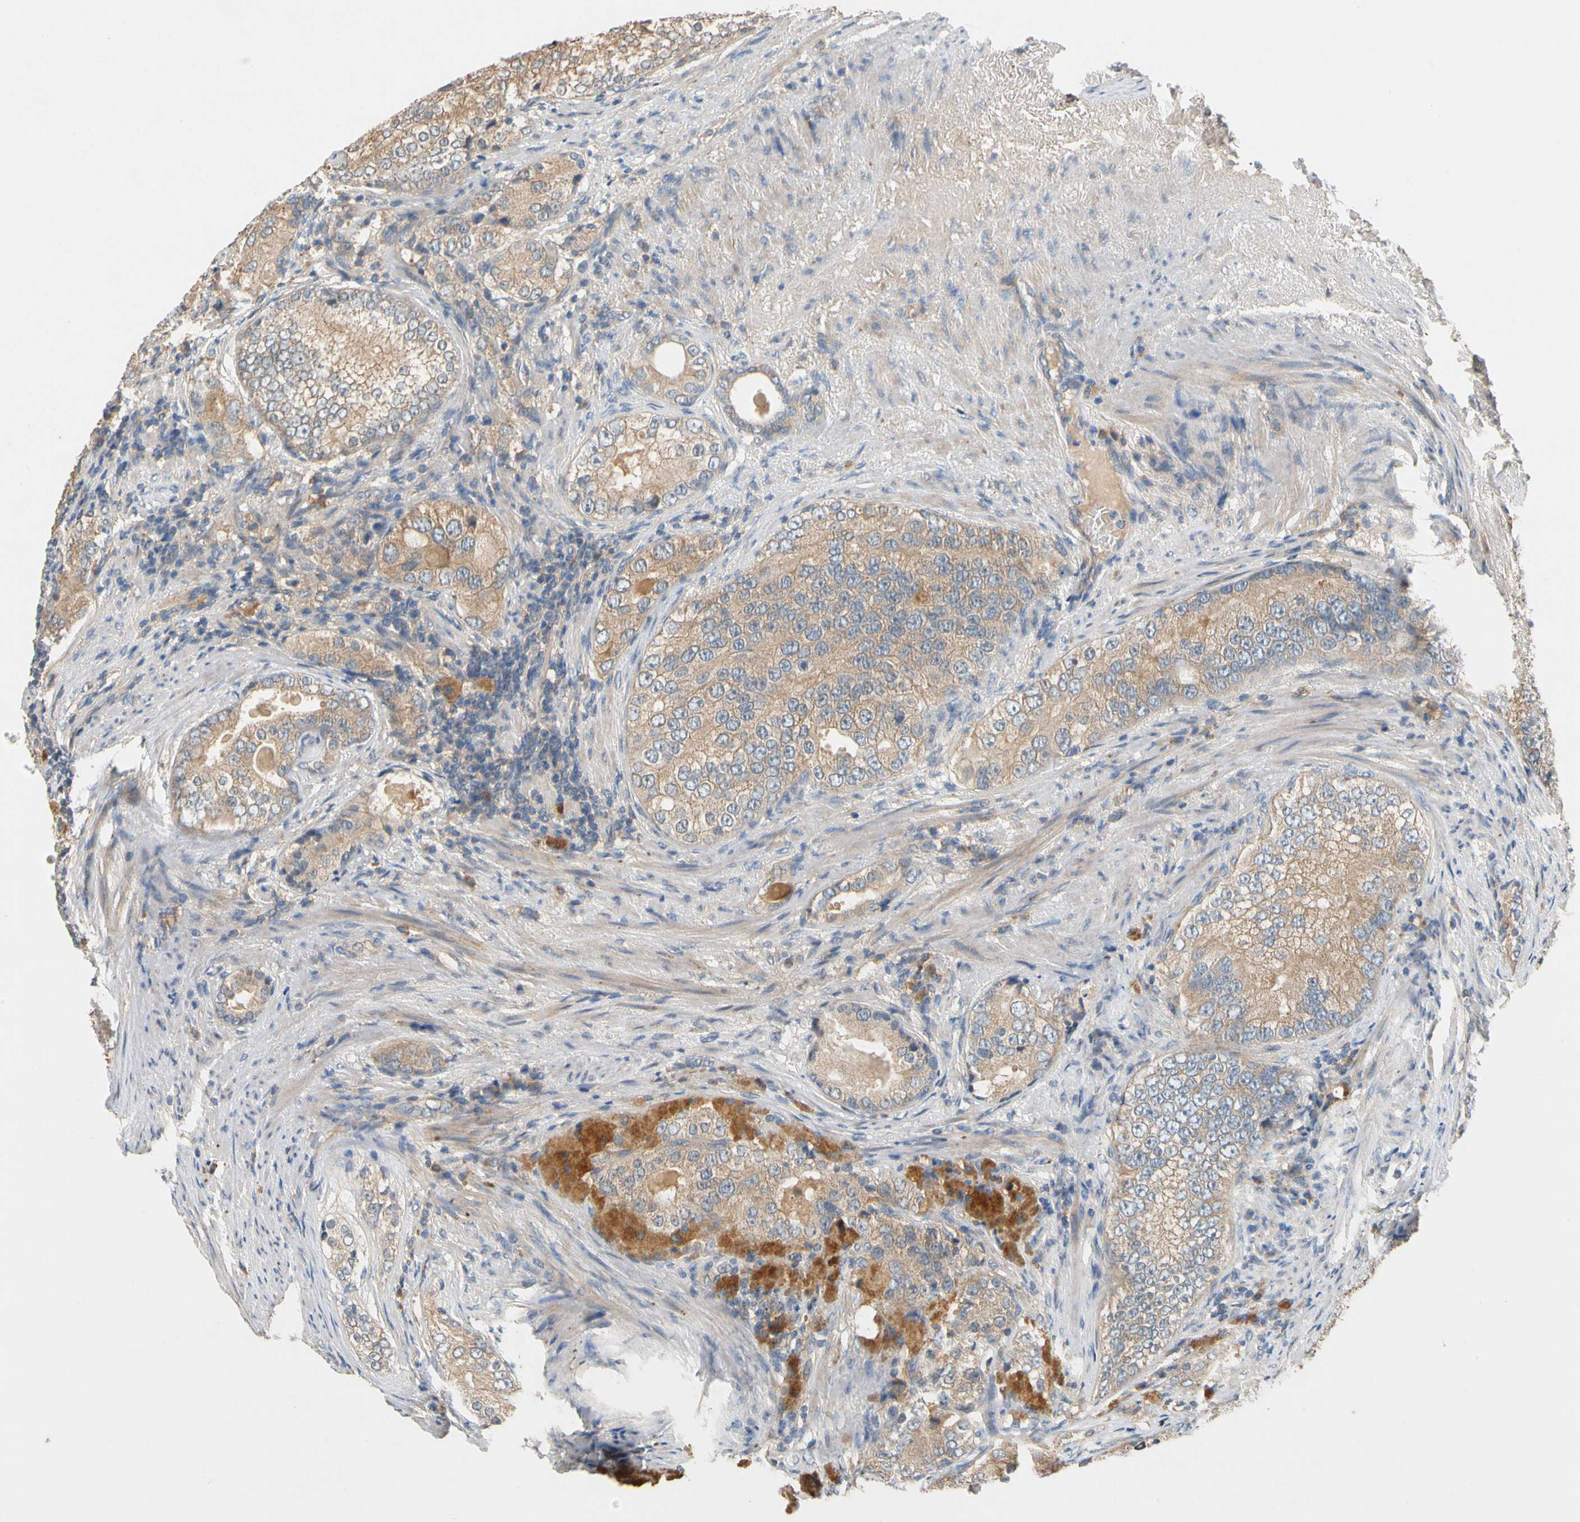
{"staining": {"intensity": "moderate", "quantity": ">75%", "location": "cytoplasmic/membranous"}, "tissue": "prostate cancer", "cell_type": "Tumor cells", "image_type": "cancer", "snomed": [{"axis": "morphology", "description": "Adenocarcinoma, High grade"}, {"axis": "topography", "description": "Prostate"}], "caption": "Protein expression analysis of human prostate cancer reveals moderate cytoplasmic/membranous positivity in approximately >75% of tumor cells. The staining was performed using DAB, with brown indicating positive protein expression. Nuclei are stained blue with hematoxylin.", "gene": "USP46", "patient": {"sex": "male", "age": 66}}